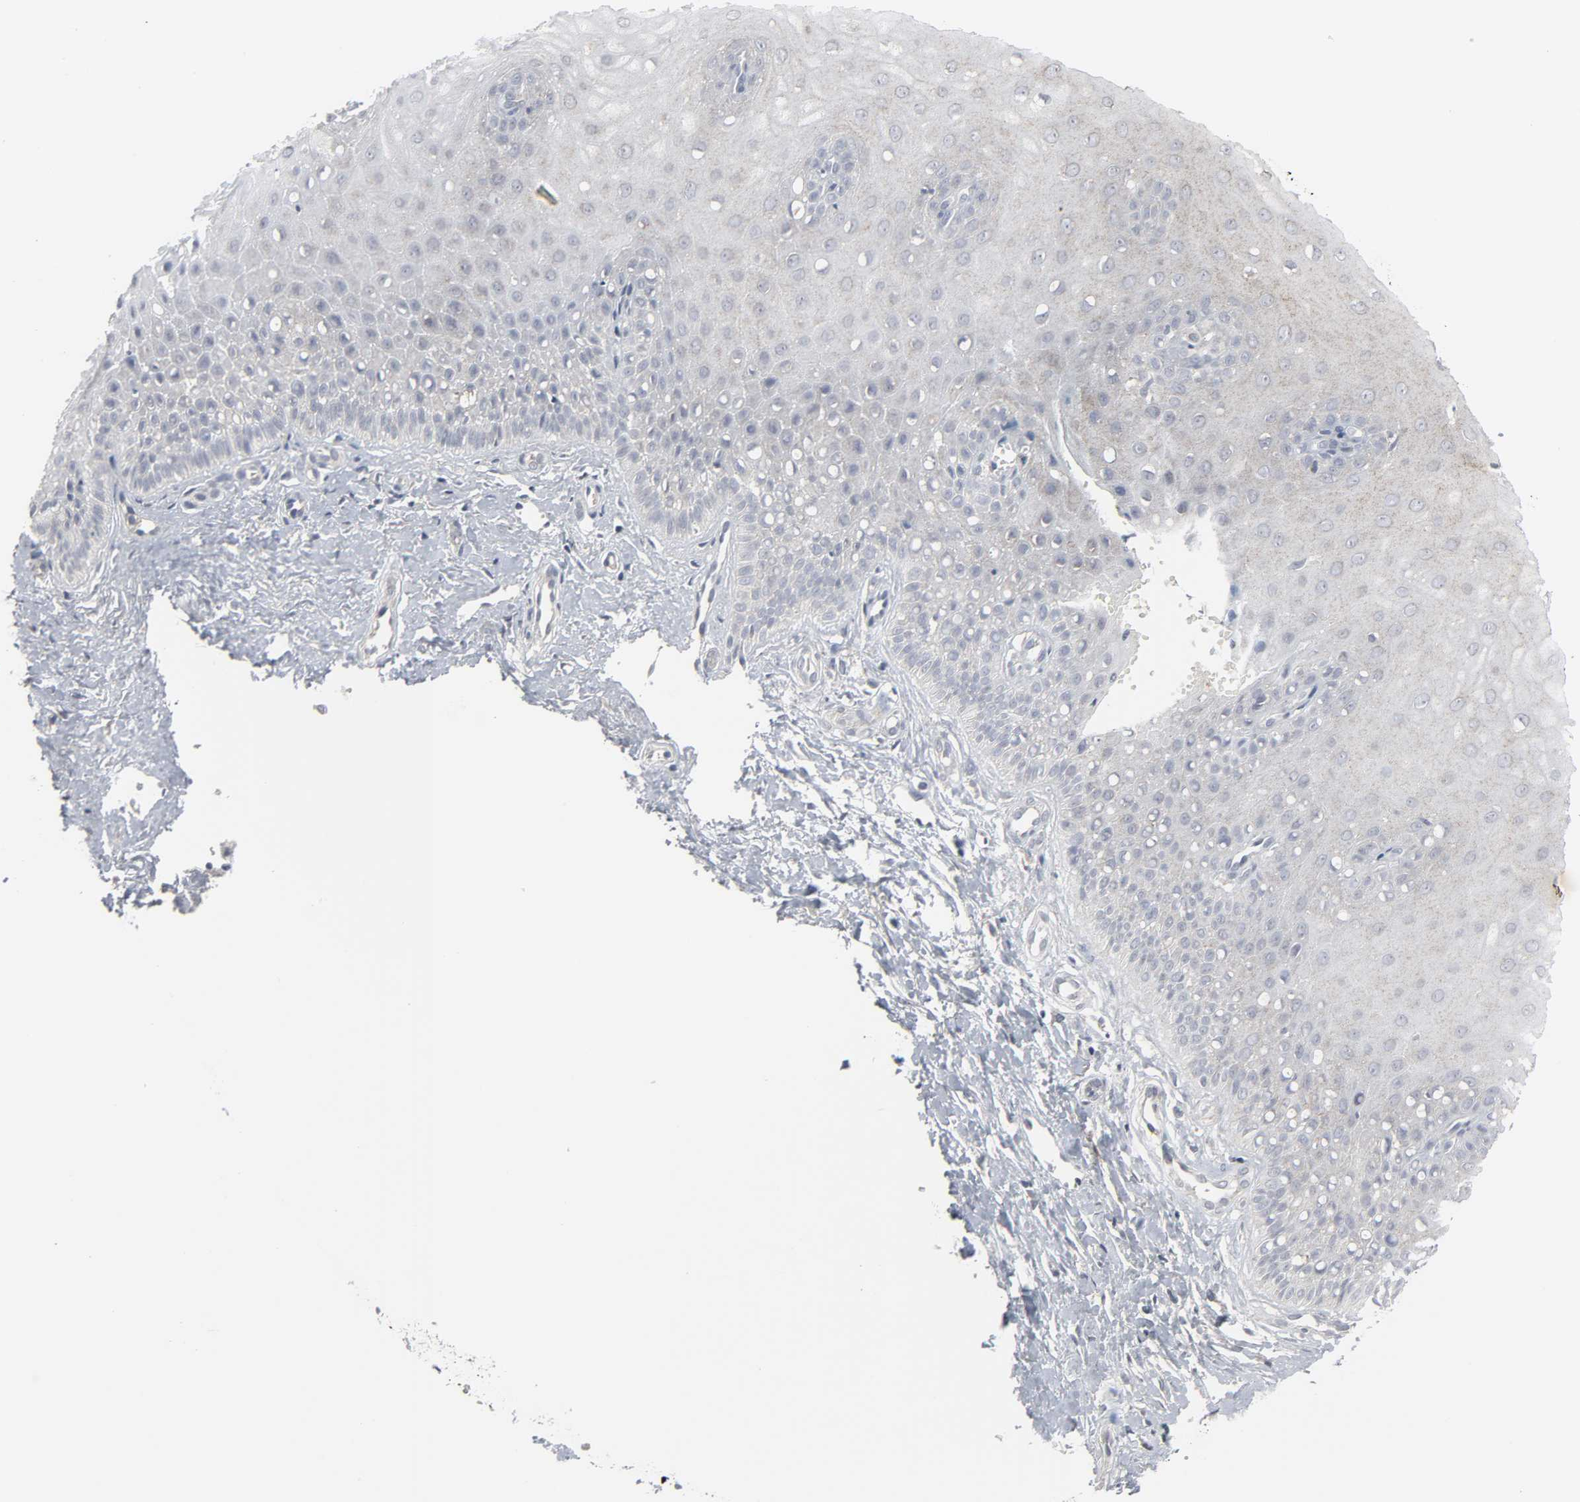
{"staining": {"intensity": "moderate", "quantity": ">75%", "location": "cytoplasmic/membranous"}, "tissue": "cervix", "cell_type": "Glandular cells", "image_type": "normal", "snomed": [{"axis": "morphology", "description": "Normal tissue, NOS"}, {"axis": "topography", "description": "Cervix"}], "caption": "An image of cervix stained for a protein displays moderate cytoplasmic/membranous brown staining in glandular cells. (Stains: DAB (3,3'-diaminobenzidine) in brown, nuclei in blue, Microscopy: brightfield microscopy at high magnification).", "gene": "CLIP1", "patient": {"sex": "female", "age": 55}}